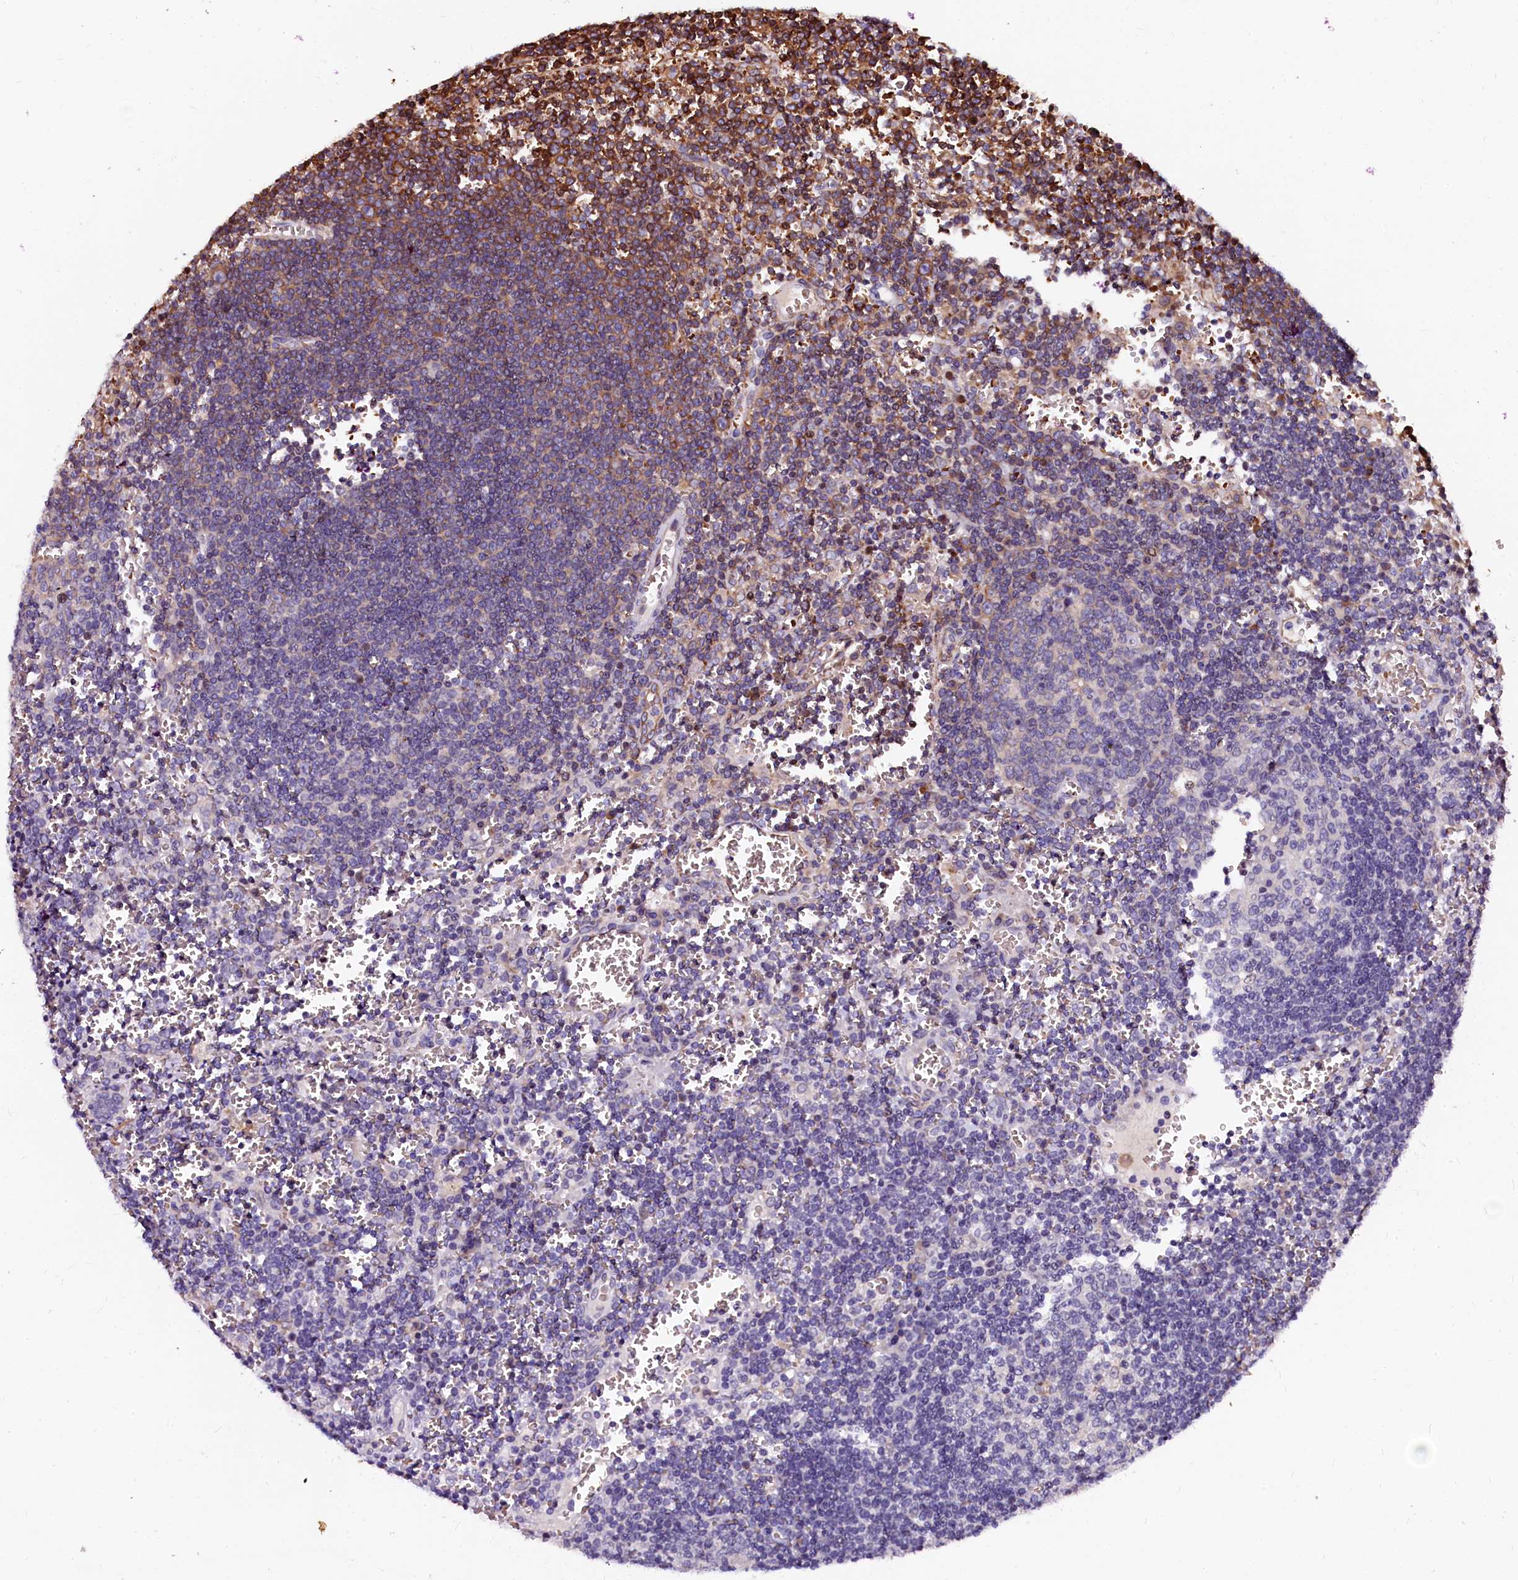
{"staining": {"intensity": "negative", "quantity": "none", "location": "none"}, "tissue": "lymph node", "cell_type": "Germinal center cells", "image_type": "normal", "snomed": [{"axis": "morphology", "description": "Normal tissue, NOS"}, {"axis": "topography", "description": "Lymph node"}], "caption": "Human lymph node stained for a protein using immunohistochemistry shows no positivity in germinal center cells.", "gene": "CTDSPL2", "patient": {"sex": "female", "age": 73}}